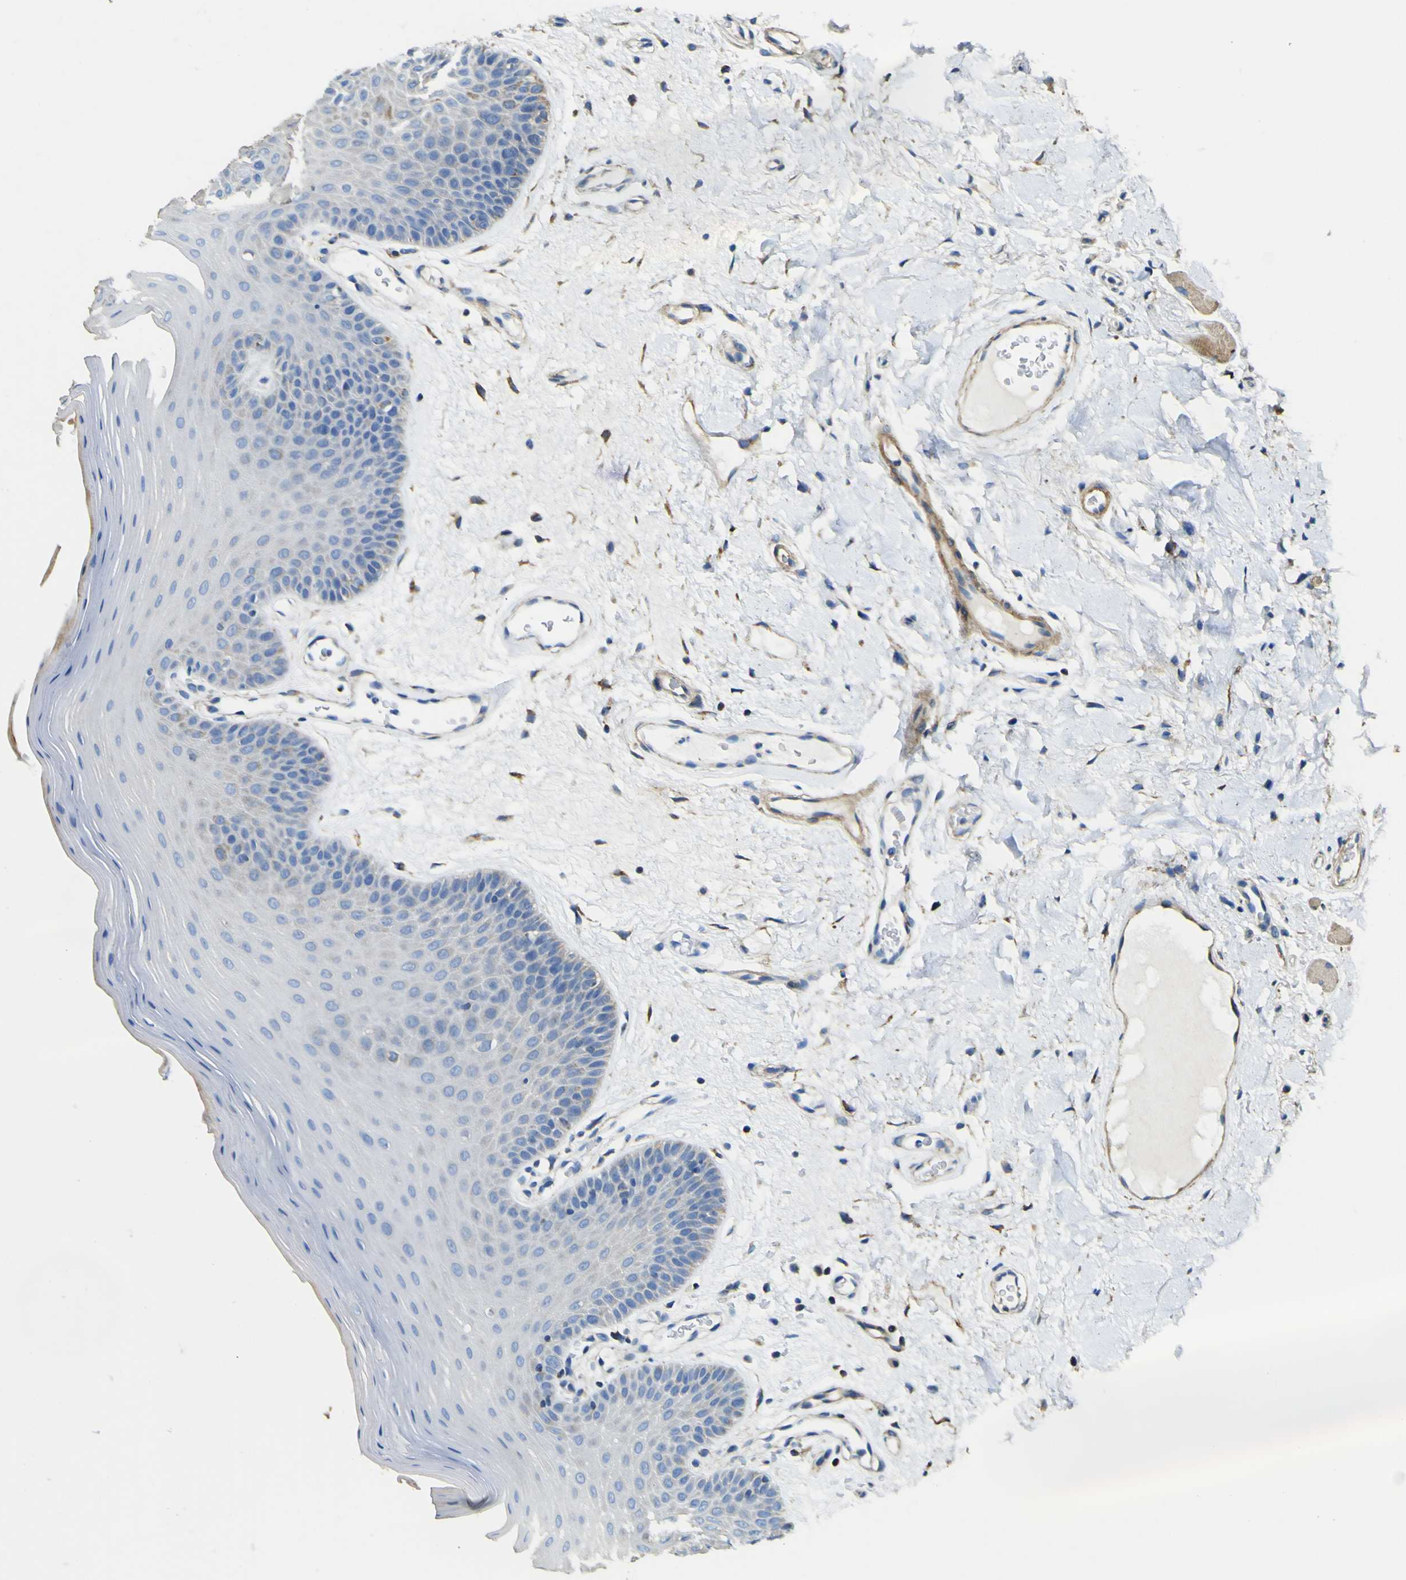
{"staining": {"intensity": "negative", "quantity": "none", "location": "none"}, "tissue": "oral mucosa", "cell_type": "Squamous epithelial cells", "image_type": "normal", "snomed": [{"axis": "morphology", "description": "Normal tissue, NOS"}, {"axis": "morphology", "description": "Squamous cell carcinoma, NOS"}, {"axis": "topography", "description": "Skeletal muscle"}, {"axis": "topography", "description": "Adipose tissue"}, {"axis": "topography", "description": "Vascular tissue"}, {"axis": "topography", "description": "Oral tissue"}, {"axis": "topography", "description": "Peripheral nerve tissue"}, {"axis": "topography", "description": "Head-Neck"}], "caption": "This image is of normal oral mucosa stained with IHC to label a protein in brown with the nuclei are counter-stained blue. There is no staining in squamous epithelial cells. (DAB (3,3'-diaminobenzidine) IHC visualized using brightfield microscopy, high magnification).", "gene": "ALDH18A1", "patient": {"sex": "male", "age": 71}}